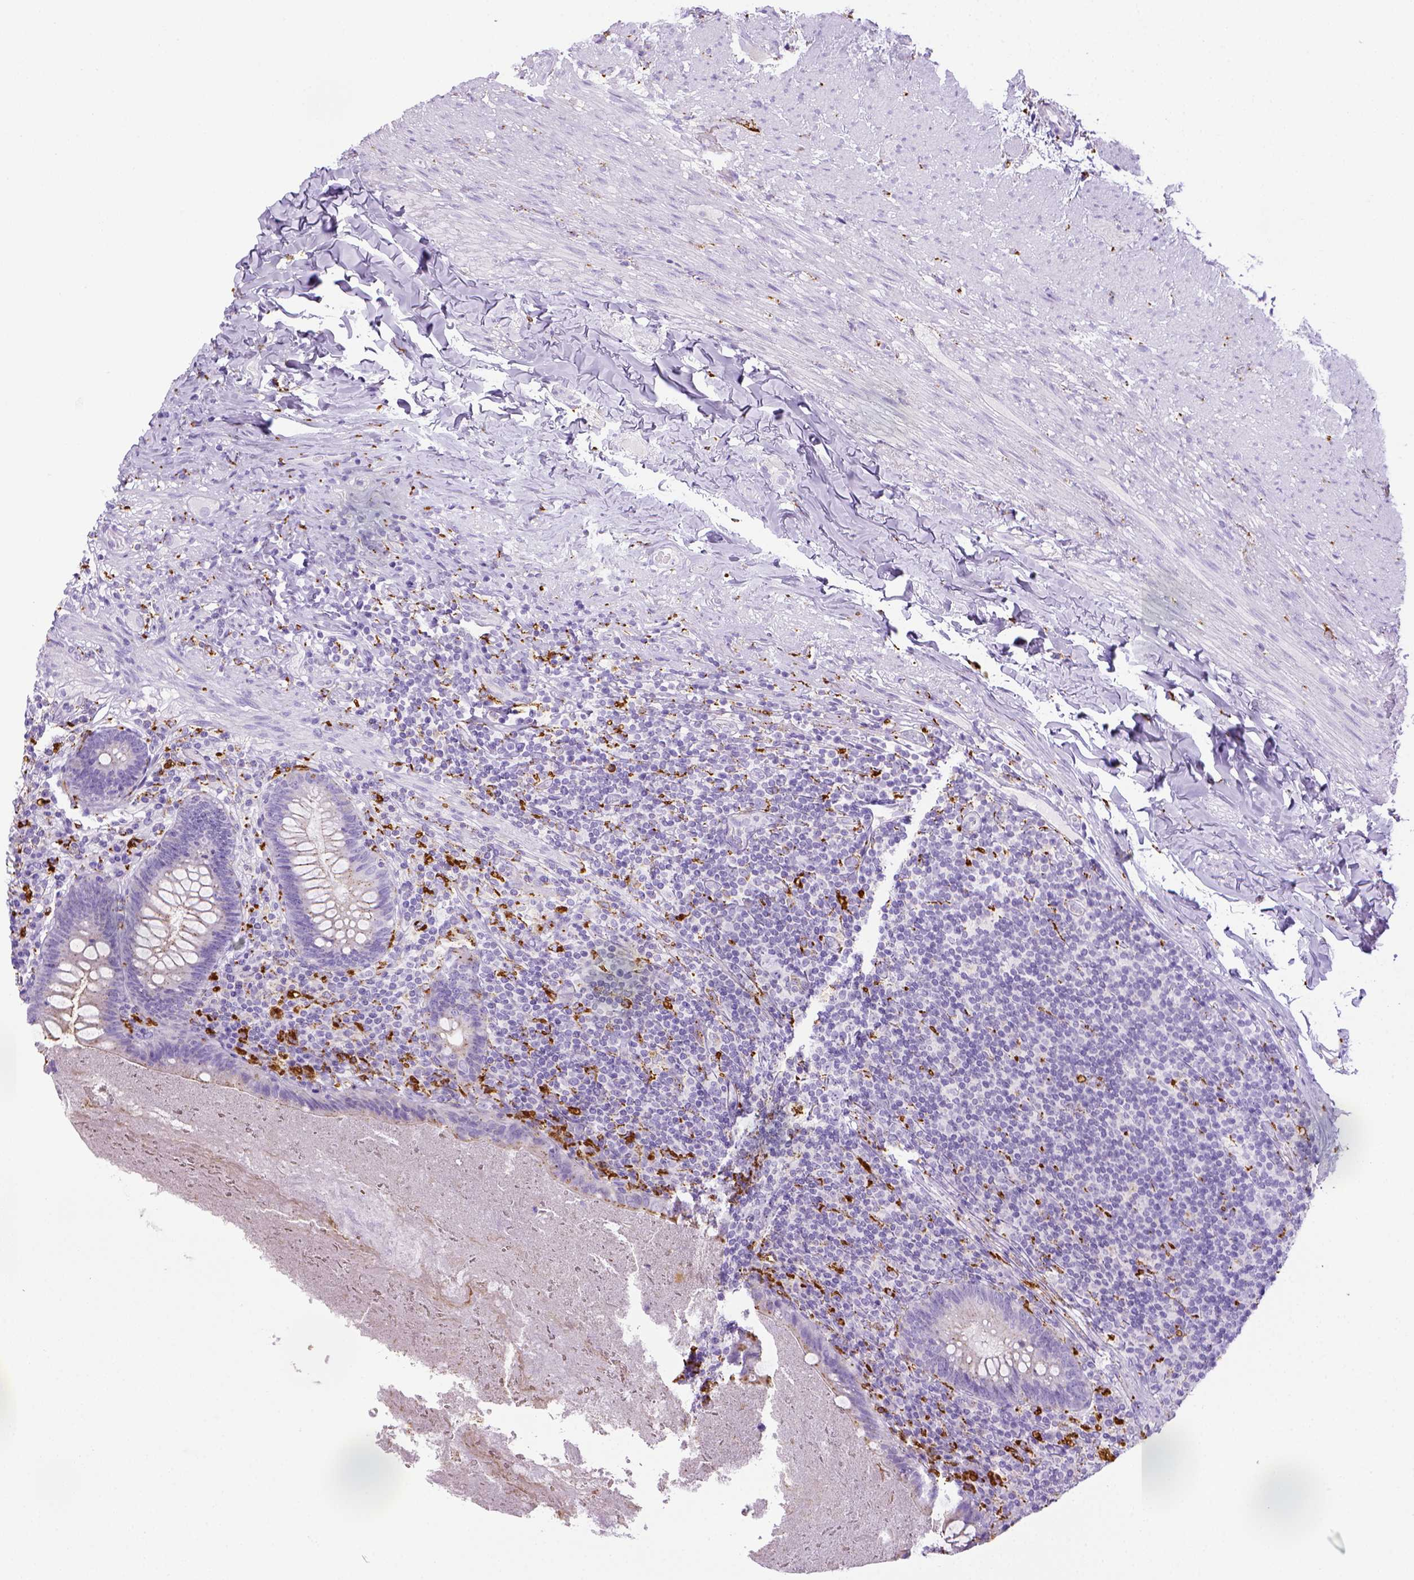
{"staining": {"intensity": "negative", "quantity": "none", "location": "none"}, "tissue": "appendix", "cell_type": "Glandular cells", "image_type": "normal", "snomed": [{"axis": "morphology", "description": "Normal tissue, NOS"}, {"axis": "topography", "description": "Appendix"}], "caption": "Appendix was stained to show a protein in brown. There is no significant staining in glandular cells.", "gene": "CD68", "patient": {"sex": "male", "age": 47}}